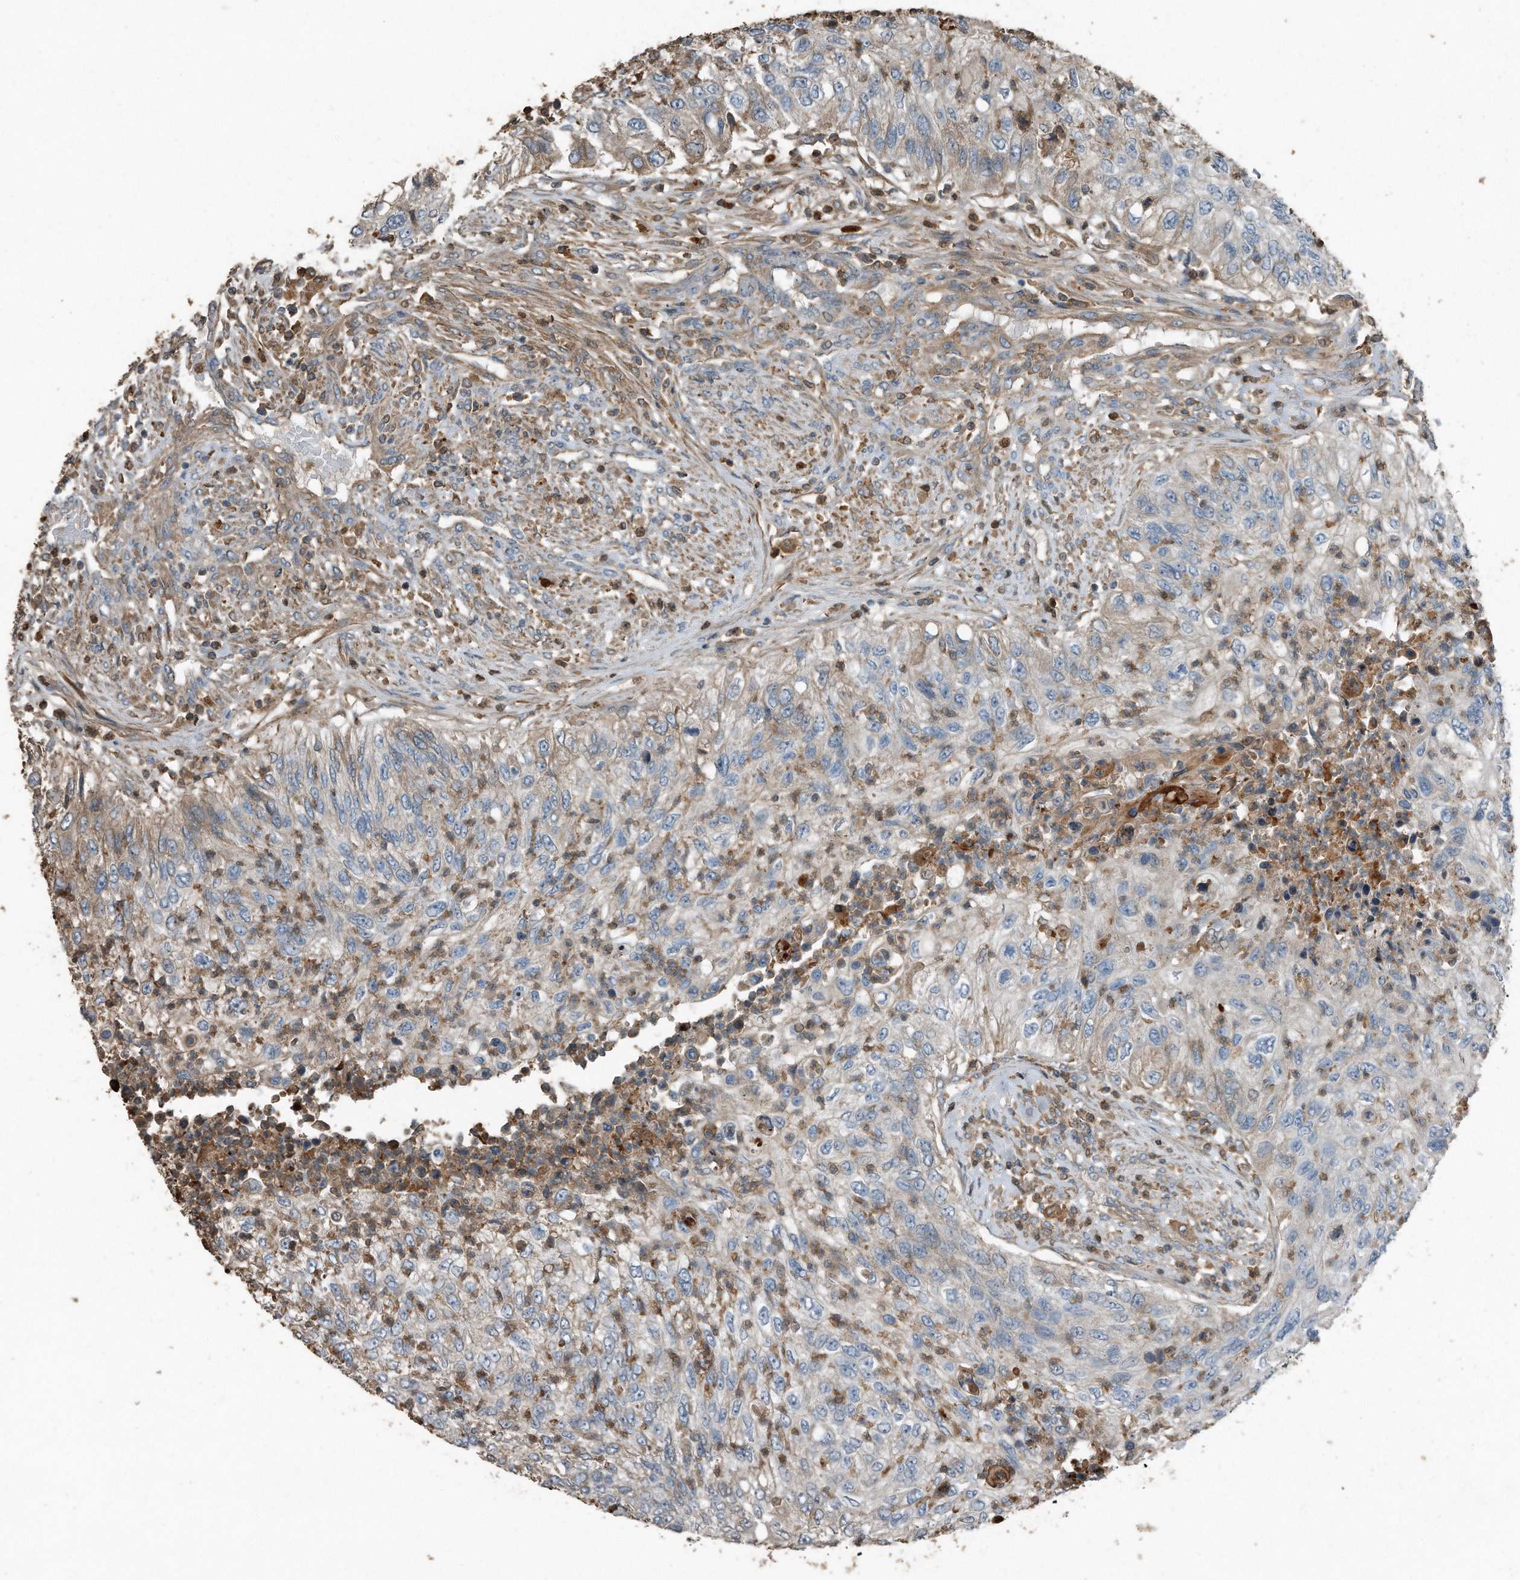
{"staining": {"intensity": "weak", "quantity": "<25%", "location": "cytoplasmic/membranous"}, "tissue": "urothelial cancer", "cell_type": "Tumor cells", "image_type": "cancer", "snomed": [{"axis": "morphology", "description": "Urothelial carcinoma, High grade"}, {"axis": "topography", "description": "Urinary bladder"}], "caption": "Urothelial cancer stained for a protein using immunohistochemistry demonstrates no staining tumor cells.", "gene": "C9", "patient": {"sex": "female", "age": 60}}